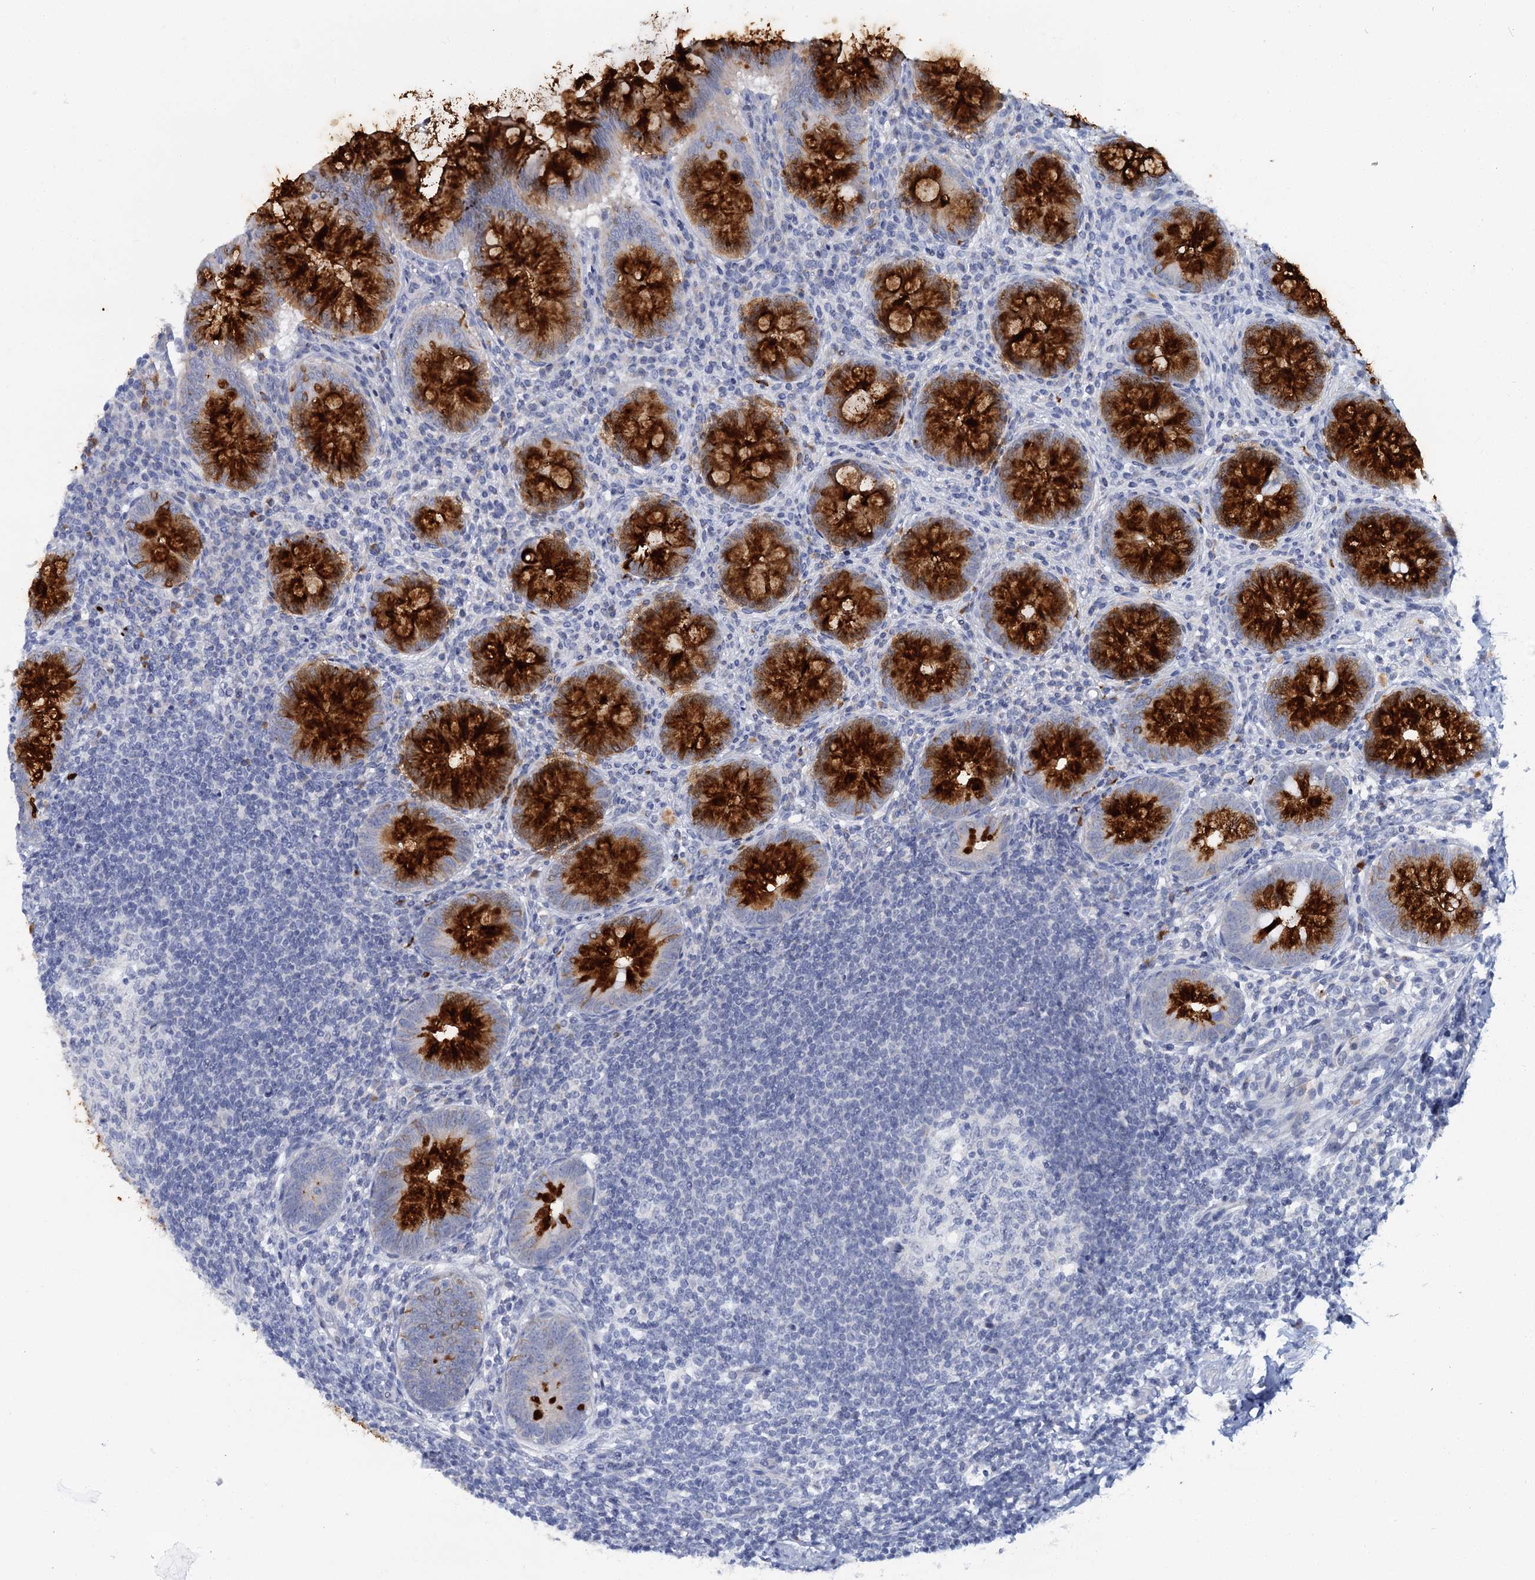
{"staining": {"intensity": "strong", "quantity": ">75%", "location": "cytoplasmic/membranous"}, "tissue": "appendix", "cell_type": "Glandular cells", "image_type": "normal", "snomed": [{"axis": "morphology", "description": "Normal tissue, NOS"}, {"axis": "topography", "description": "Appendix"}], "caption": "Protein staining of unremarkable appendix shows strong cytoplasmic/membranous expression in approximately >75% of glandular cells.", "gene": "ACRBP", "patient": {"sex": "female", "age": 33}}